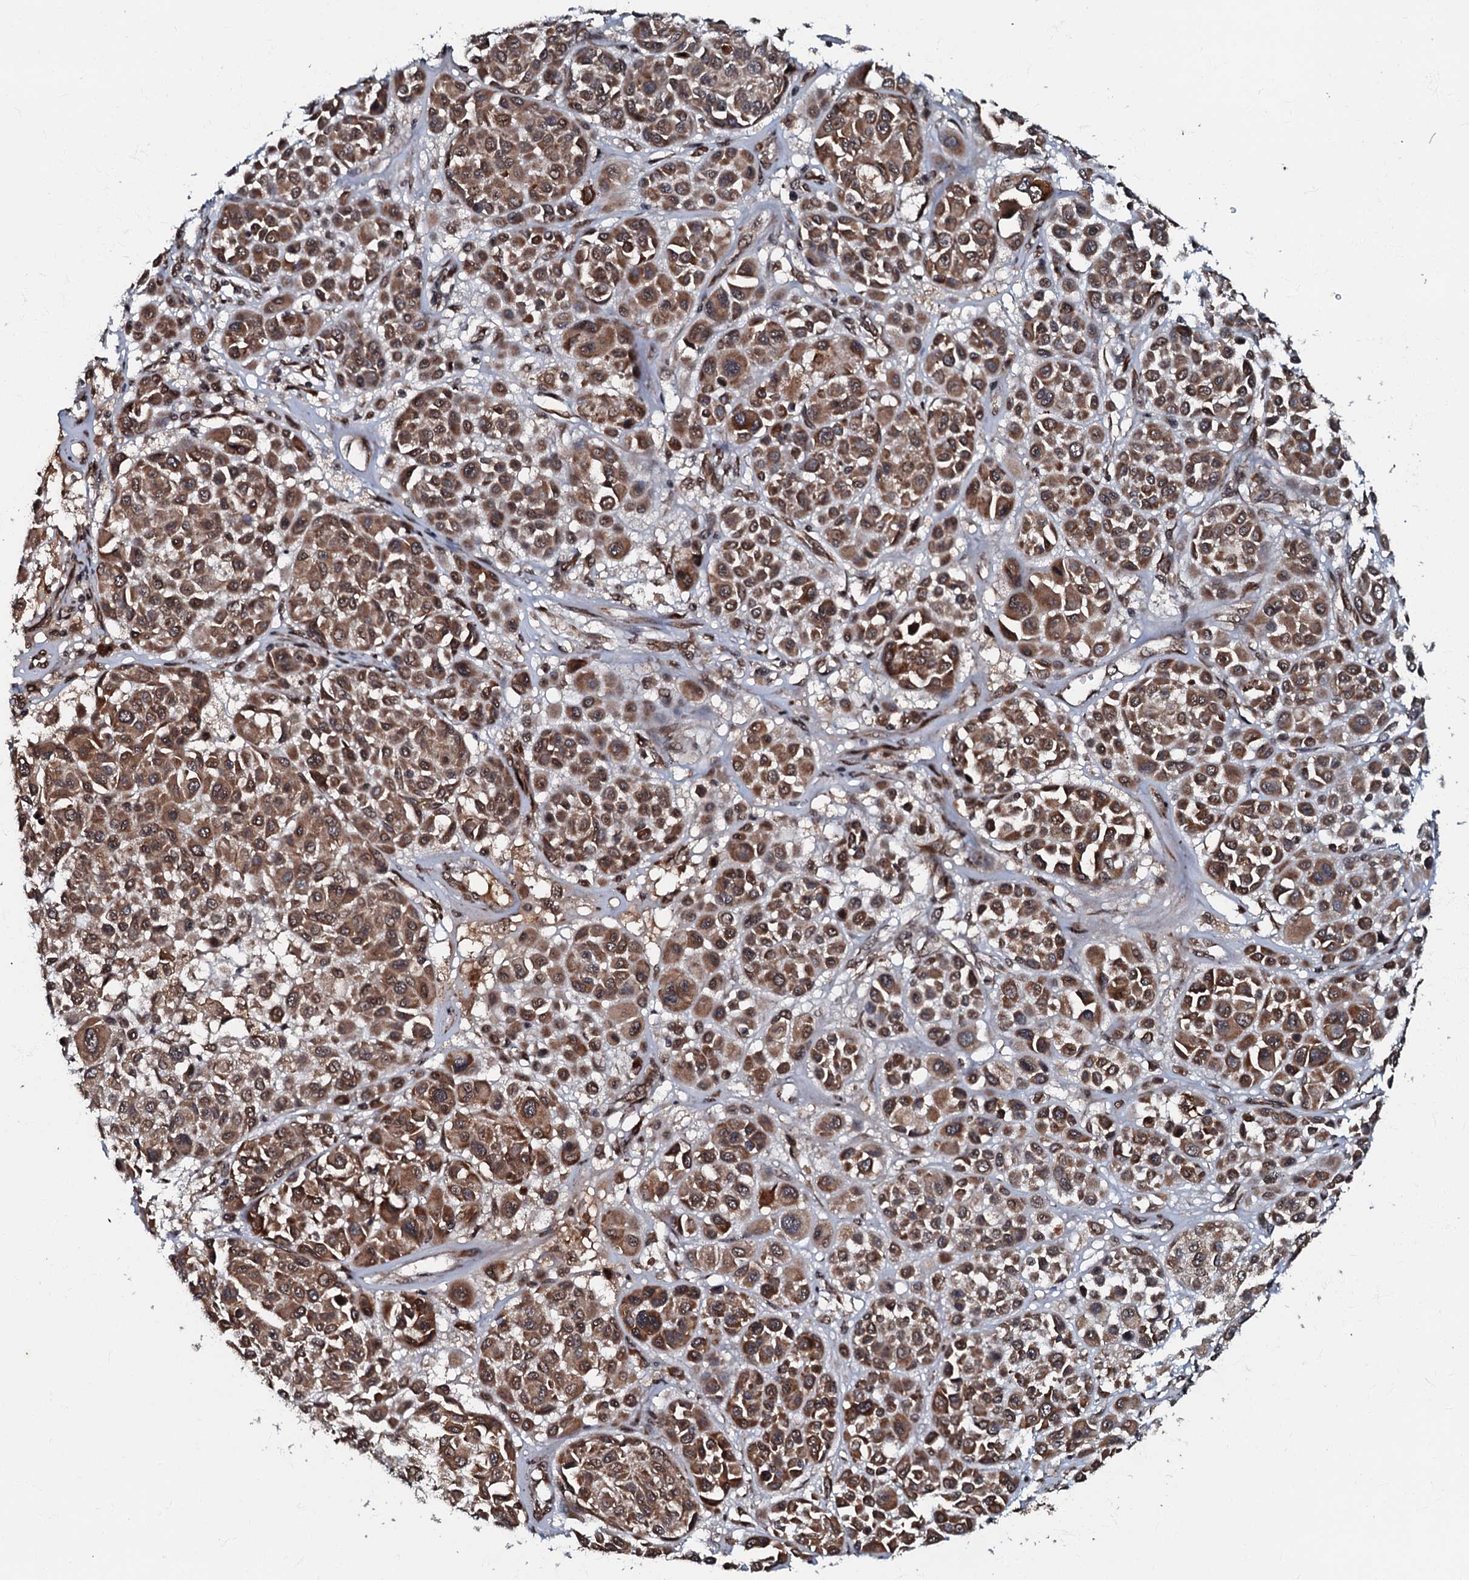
{"staining": {"intensity": "moderate", "quantity": ">75%", "location": "cytoplasmic/membranous,nuclear"}, "tissue": "melanoma", "cell_type": "Tumor cells", "image_type": "cancer", "snomed": [{"axis": "morphology", "description": "Malignant melanoma, Metastatic site"}, {"axis": "topography", "description": "Soft tissue"}], "caption": "Melanoma tissue exhibits moderate cytoplasmic/membranous and nuclear staining in approximately >75% of tumor cells", "gene": "C18orf32", "patient": {"sex": "male", "age": 41}}